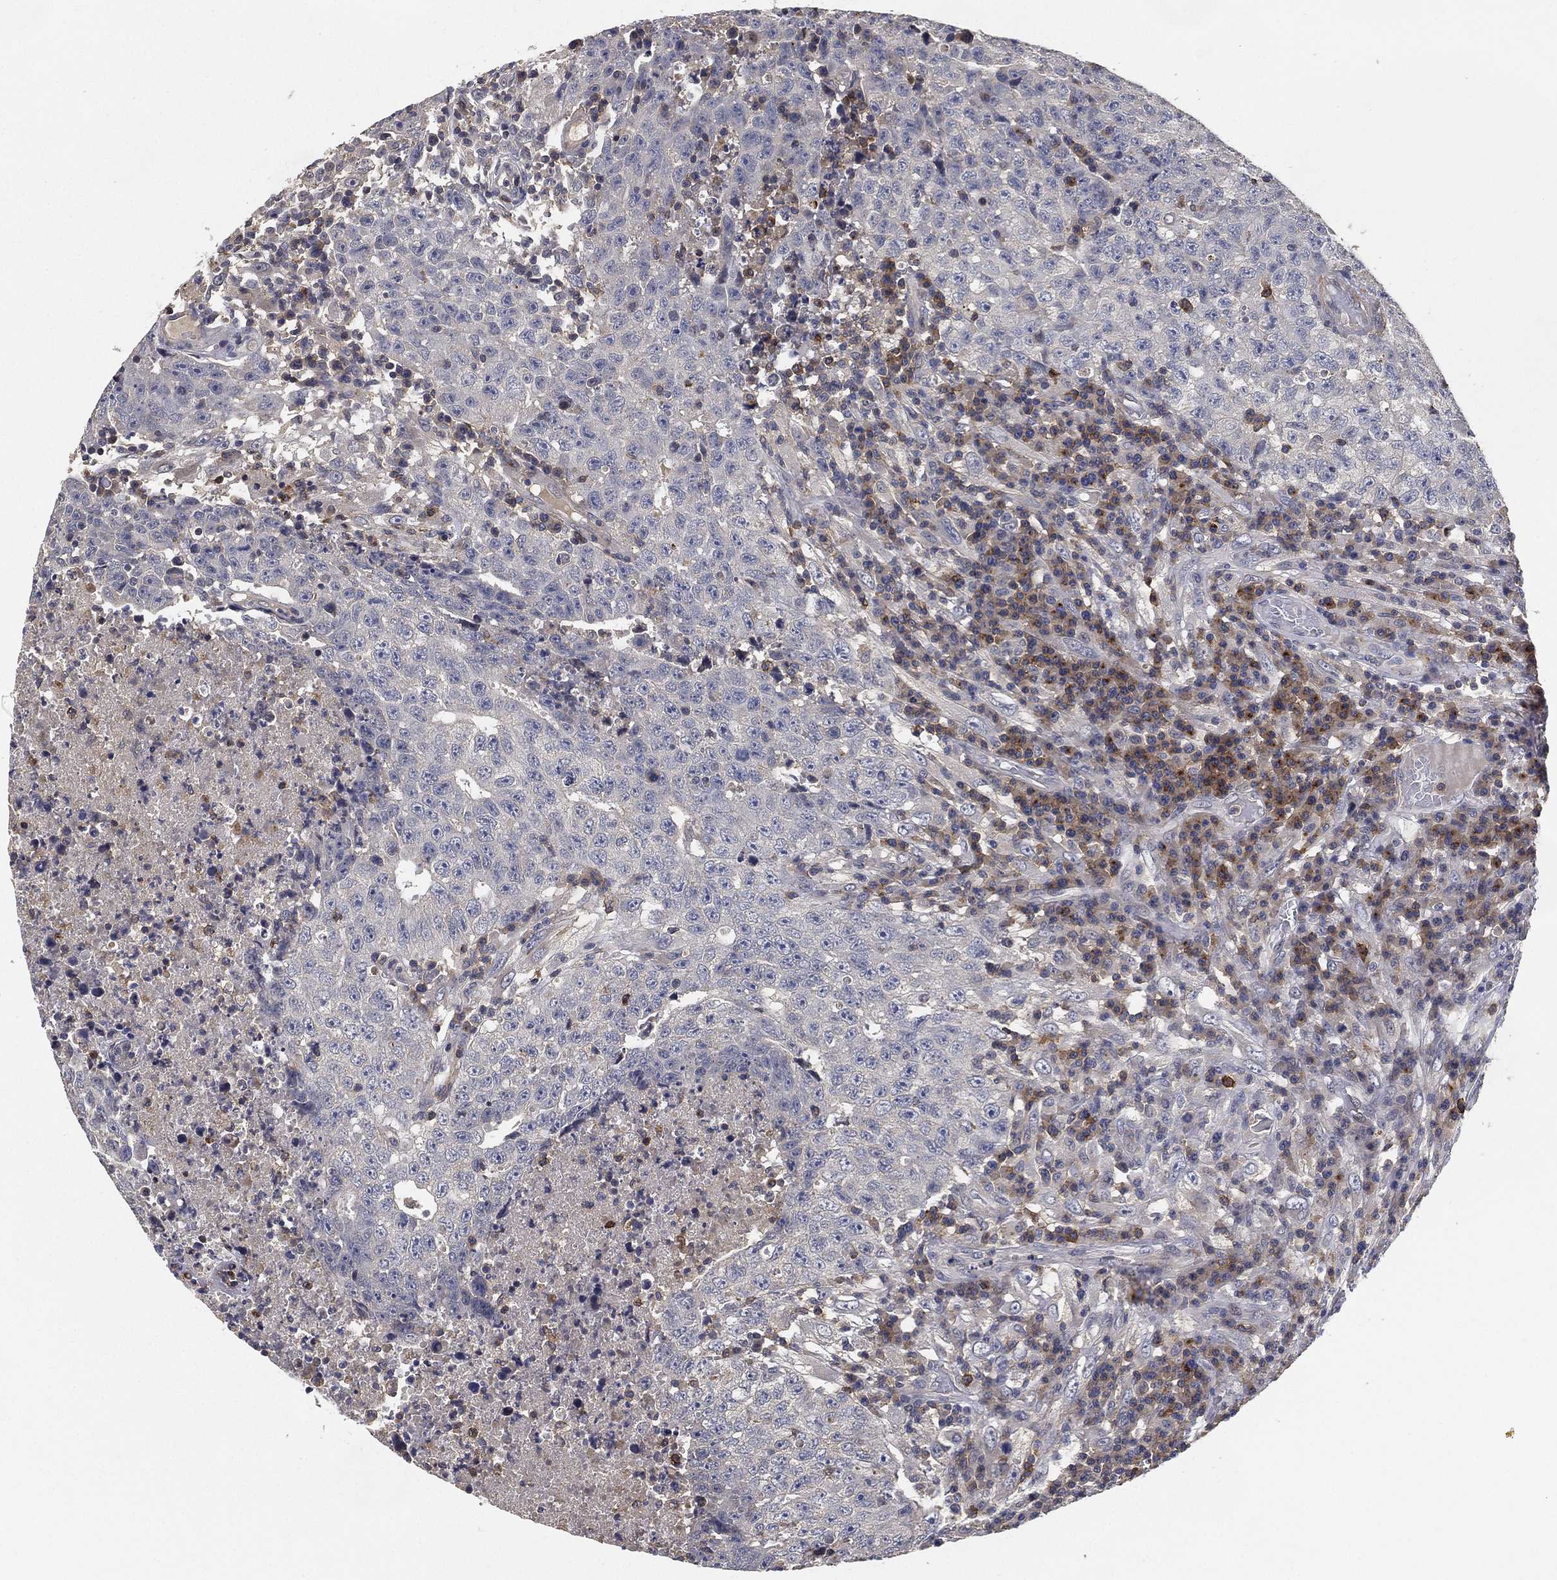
{"staining": {"intensity": "negative", "quantity": "none", "location": "none"}, "tissue": "testis cancer", "cell_type": "Tumor cells", "image_type": "cancer", "snomed": [{"axis": "morphology", "description": "Necrosis, NOS"}, {"axis": "morphology", "description": "Carcinoma, Embryonal, NOS"}, {"axis": "topography", "description": "Testis"}], "caption": "The immunohistochemistry (IHC) micrograph has no significant positivity in tumor cells of testis cancer tissue. (DAB (3,3'-diaminobenzidine) IHC visualized using brightfield microscopy, high magnification).", "gene": "CFAP251", "patient": {"sex": "male", "age": 19}}